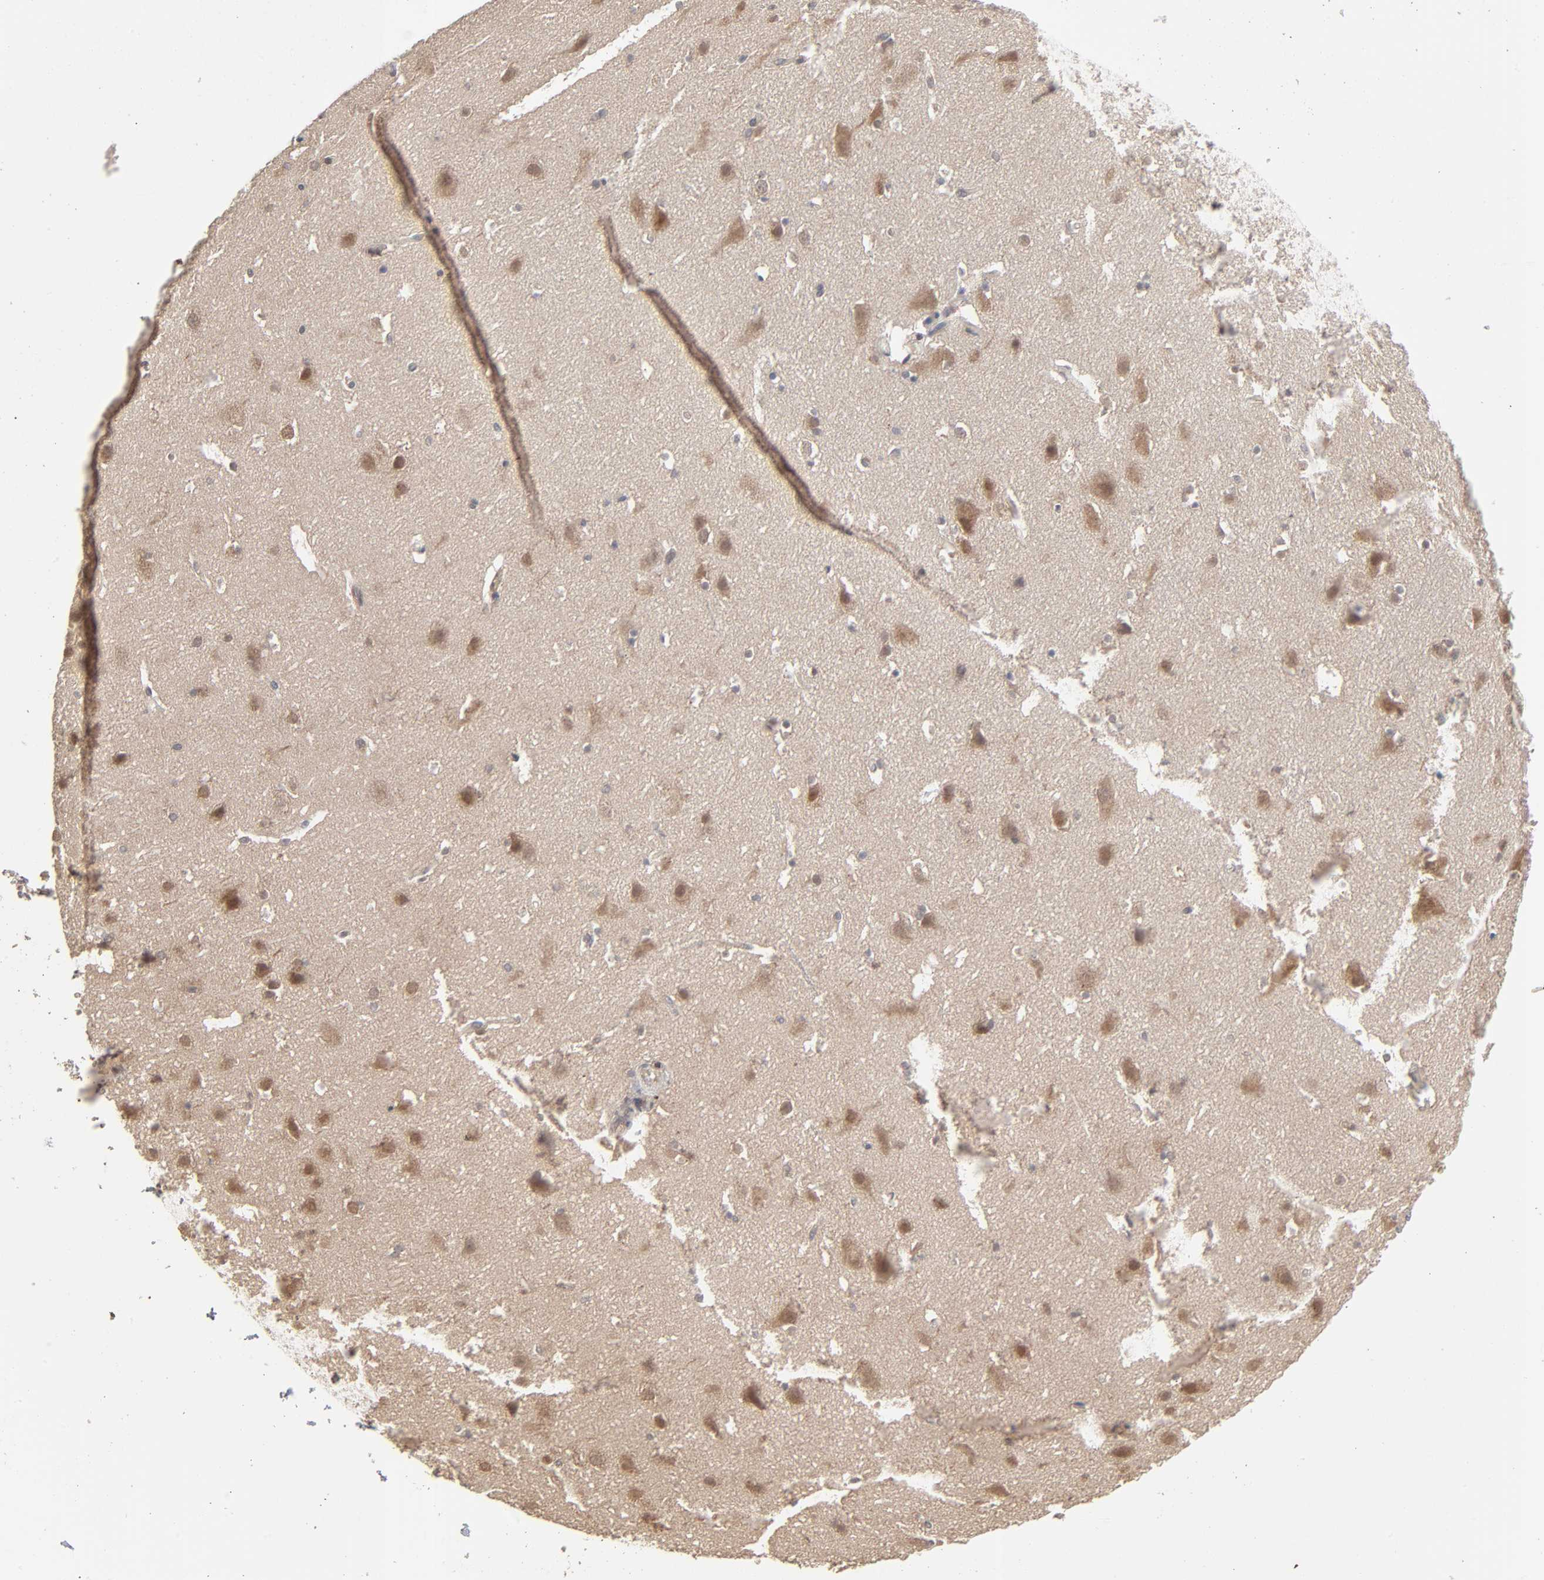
{"staining": {"intensity": "weak", "quantity": "25%-75%", "location": "cytoplasmic/membranous"}, "tissue": "cerebral cortex", "cell_type": "Endothelial cells", "image_type": "normal", "snomed": [{"axis": "morphology", "description": "Normal tissue, NOS"}, {"axis": "topography", "description": "Cerebral cortex"}], "caption": "The photomicrograph shows immunohistochemical staining of normal cerebral cortex. There is weak cytoplasmic/membranous positivity is seen in about 25%-75% of endothelial cells. (Stains: DAB in brown, nuclei in blue, Microscopy: brightfield microscopy at high magnification).", "gene": "SCFD1", "patient": {"sex": "male", "age": 45}}